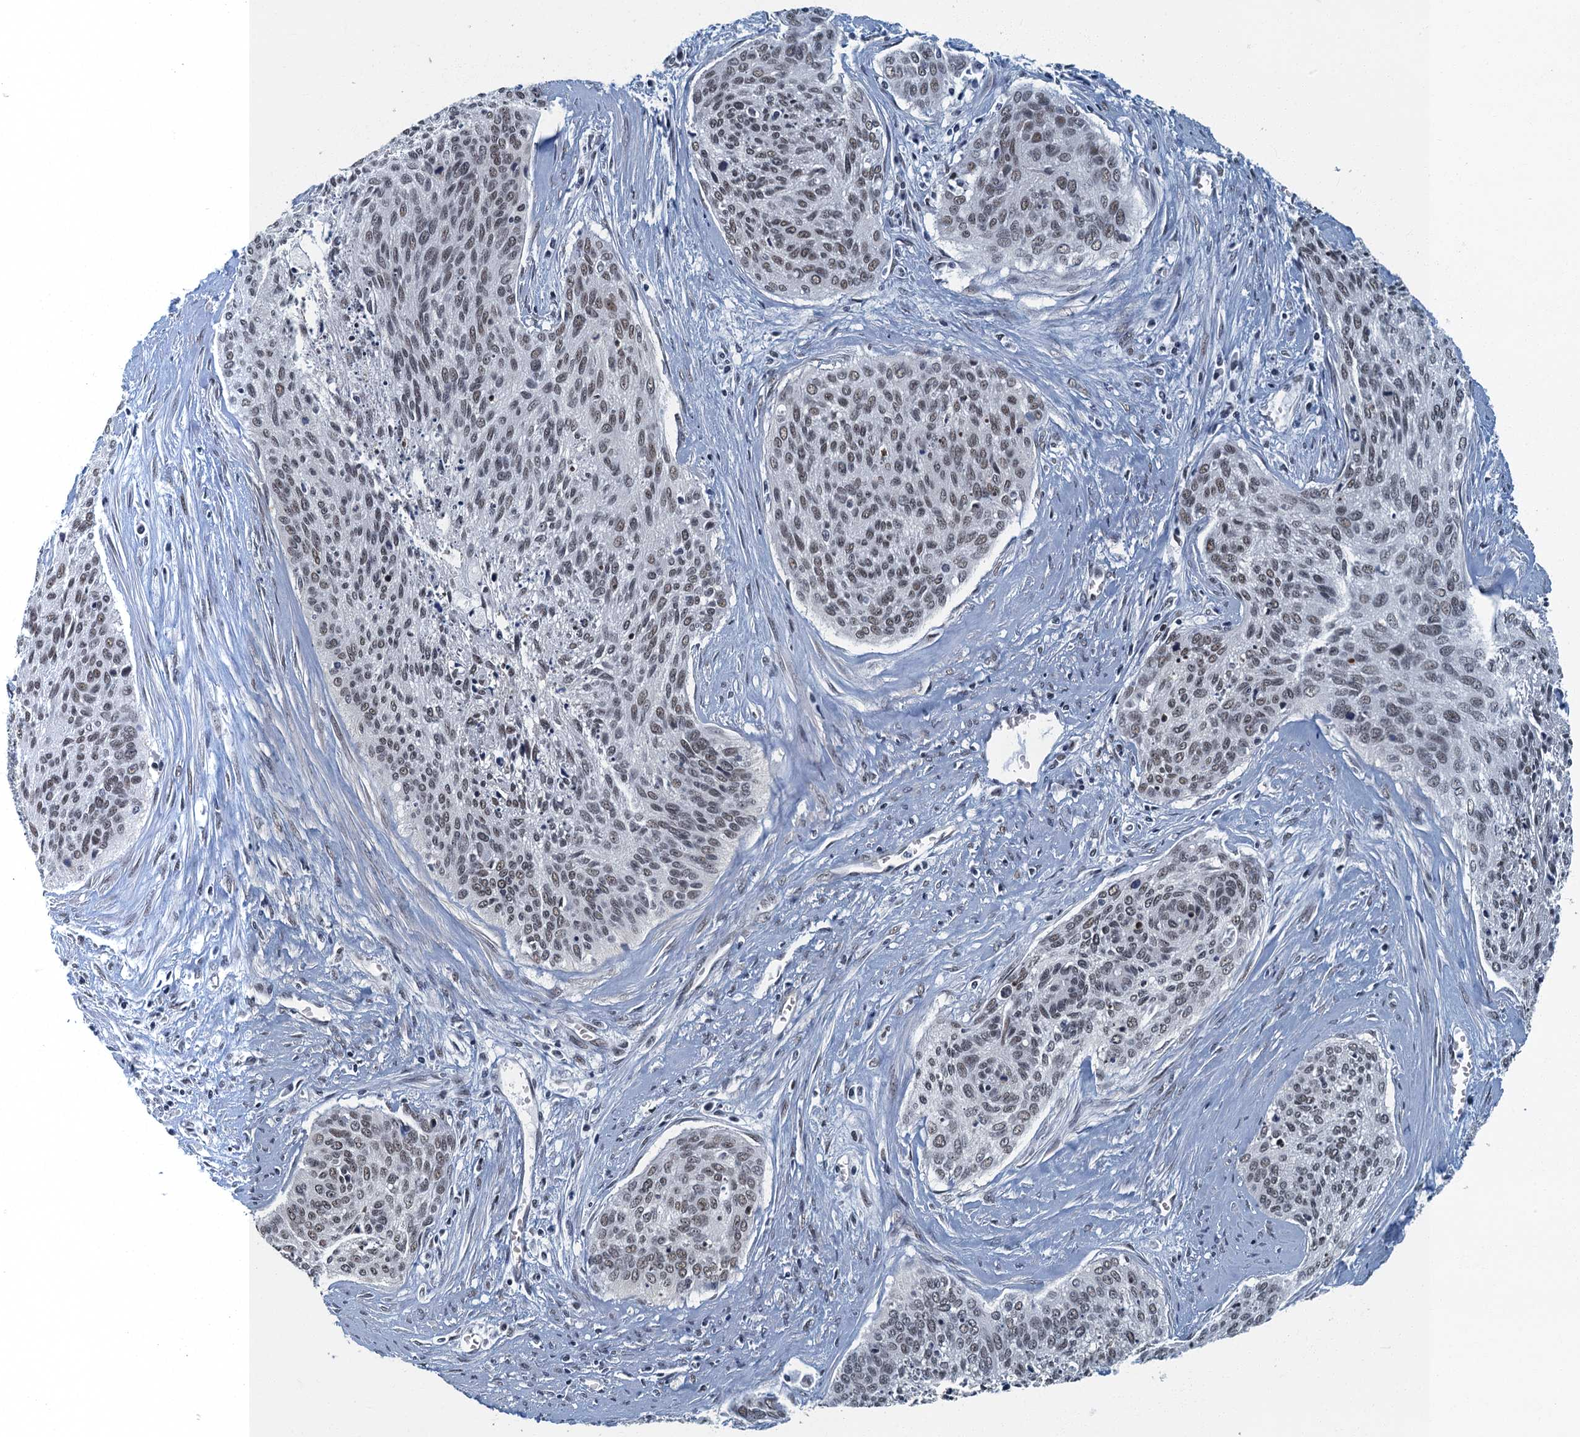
{"staining": {"intensity": "weak", "quantity": ">75%", "location": "nuclear"}, "tissue": "cervical cancer", "cell_type": "Tumor cells", "image_type": "cancer", "snomed": [{"axis": "morphology", "description": "Squamous cell carcinoma, NOS"}, {"axis": "topography", "description": "Cervix"}], "caption": "A histopathology image showing weak nuclear expression in about >75% of tumor cells in cervical squamous cell carcinoma, as visualized by brown immunohistochemical staining.", "gene": "GADL1", "patient": {"sex": "female", "age": 55}}